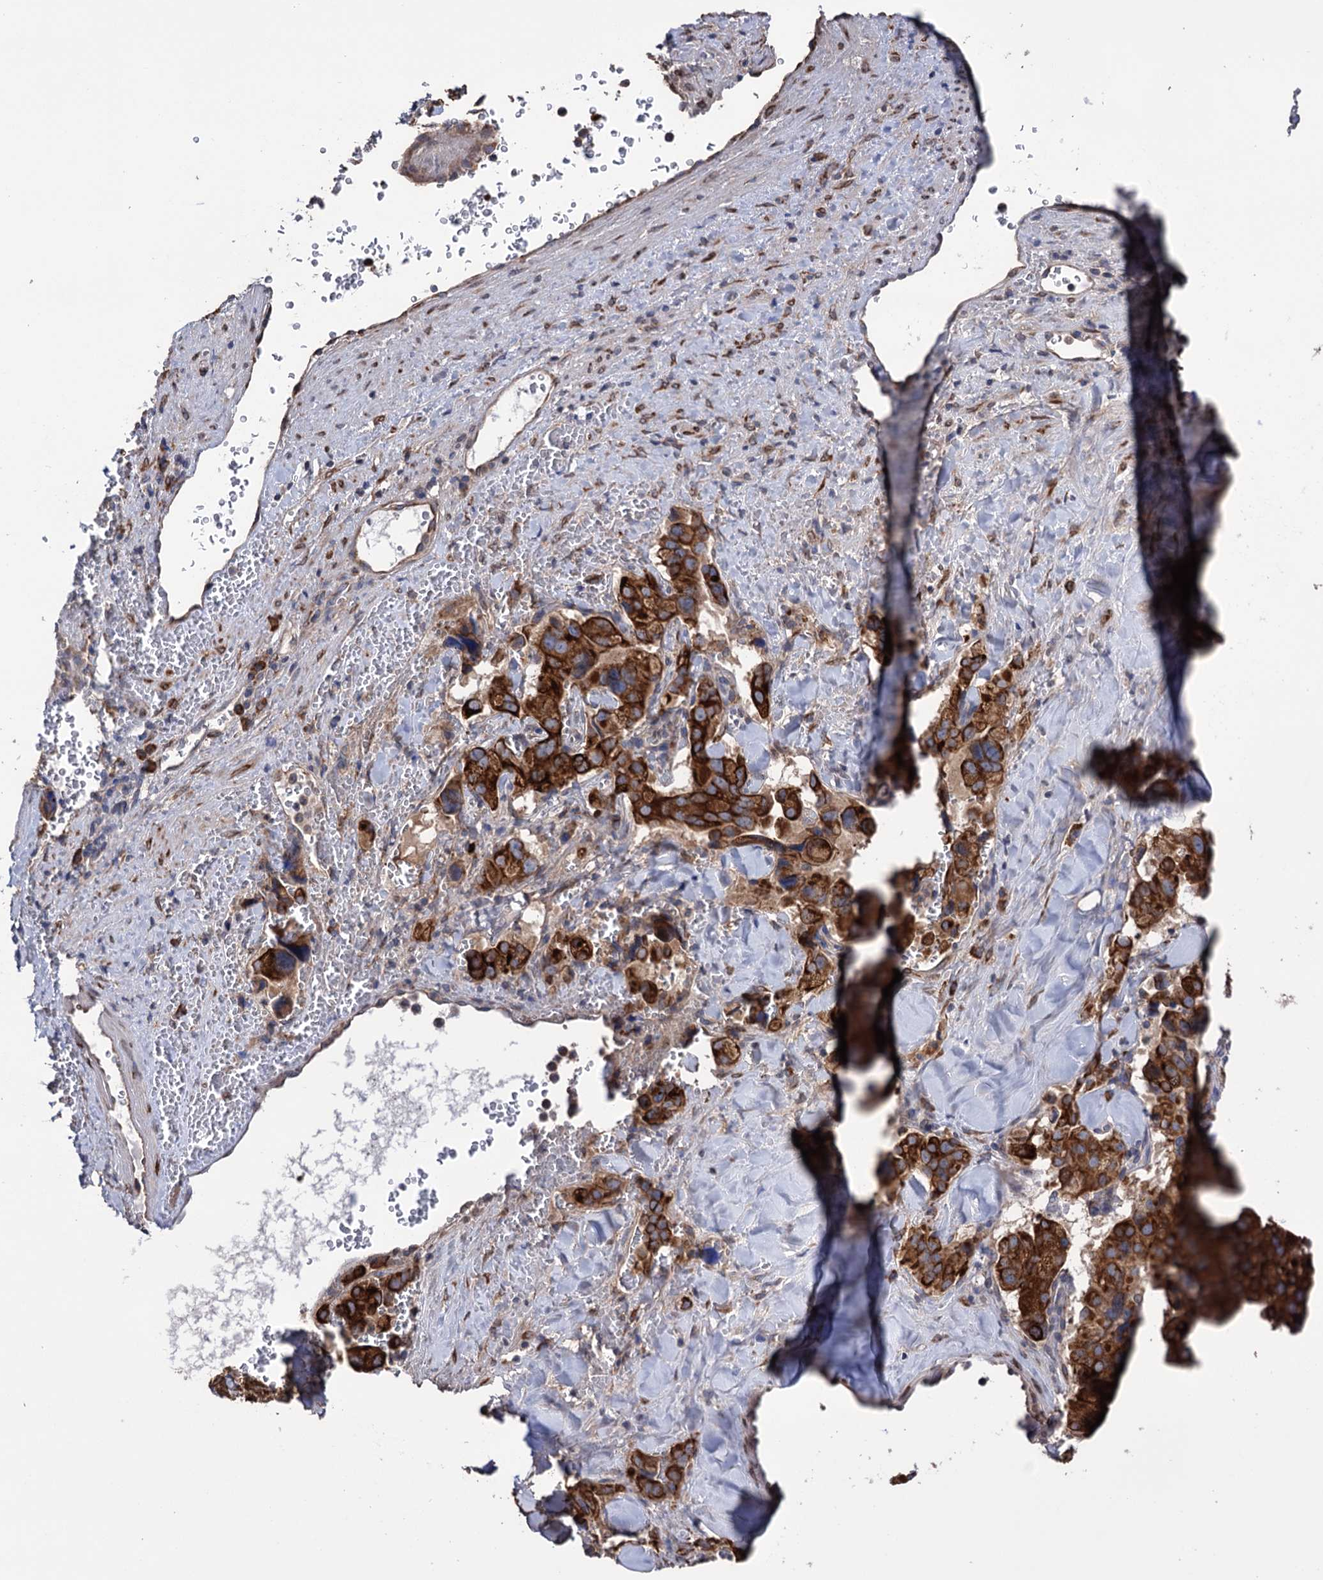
{"staining": {"intensity": "strong", "quantity": ">75%", "location": "cytoplasmic/membranous"}, "tissue": "pancreatic cancer", "cell_type": "Tumor cells", "image_type": "cancer", "snomed": [{"axis": "morphology", "description": "Adenocarcinoma, NOS"}, {"axis": "topography", "description": "Pancreas"}], "caption": "Tumor cells demonstrate high levels of strong cytoplasmic/membranous positivity in approximately >75% of cells in pancreatic cancer (adenocarcinoma). The protein is shown in brown color, while the nuclei are stained blue.", "gene": "CDAN1", "patient": {"sex": "male", "age": 65}}